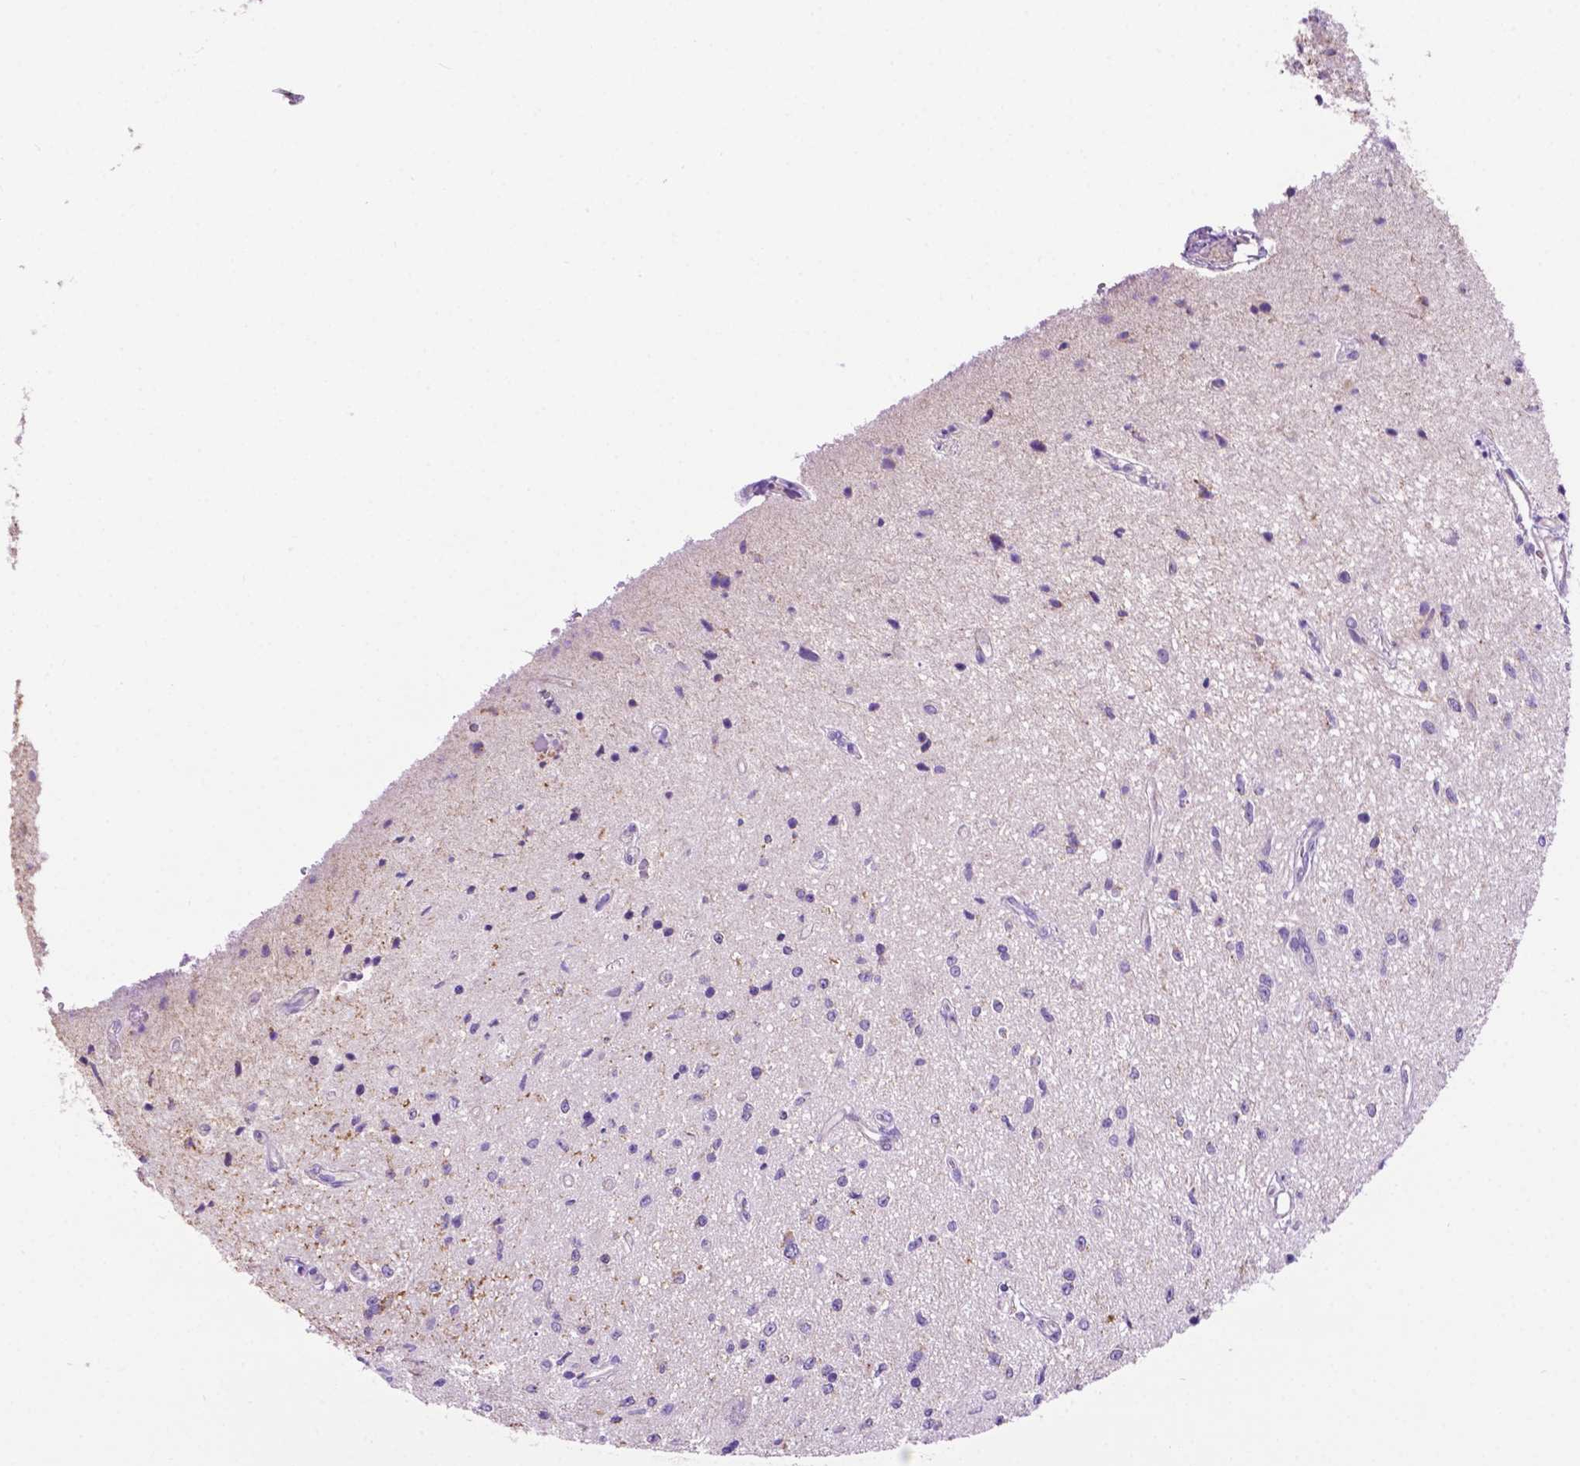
{"staining": {"intensity": "negative", "quantity": "none", "location": "none"}, "tissue": "glioma", "cell_type": "Tumor cells", "image_type": "cancer", "snomed": [{"axis": "morphology", "description": "Glioma, malignant, Low grade"}, {"axis": "topography", "description": "Cerebellum"}], "caption": "This is an immunohistochemistry (IHC) image of malignant glioma (low-grade). There is no staining in tumor cells.", "gene": "PHYHIP", "patient": {"sex": "female", "age": 14}}